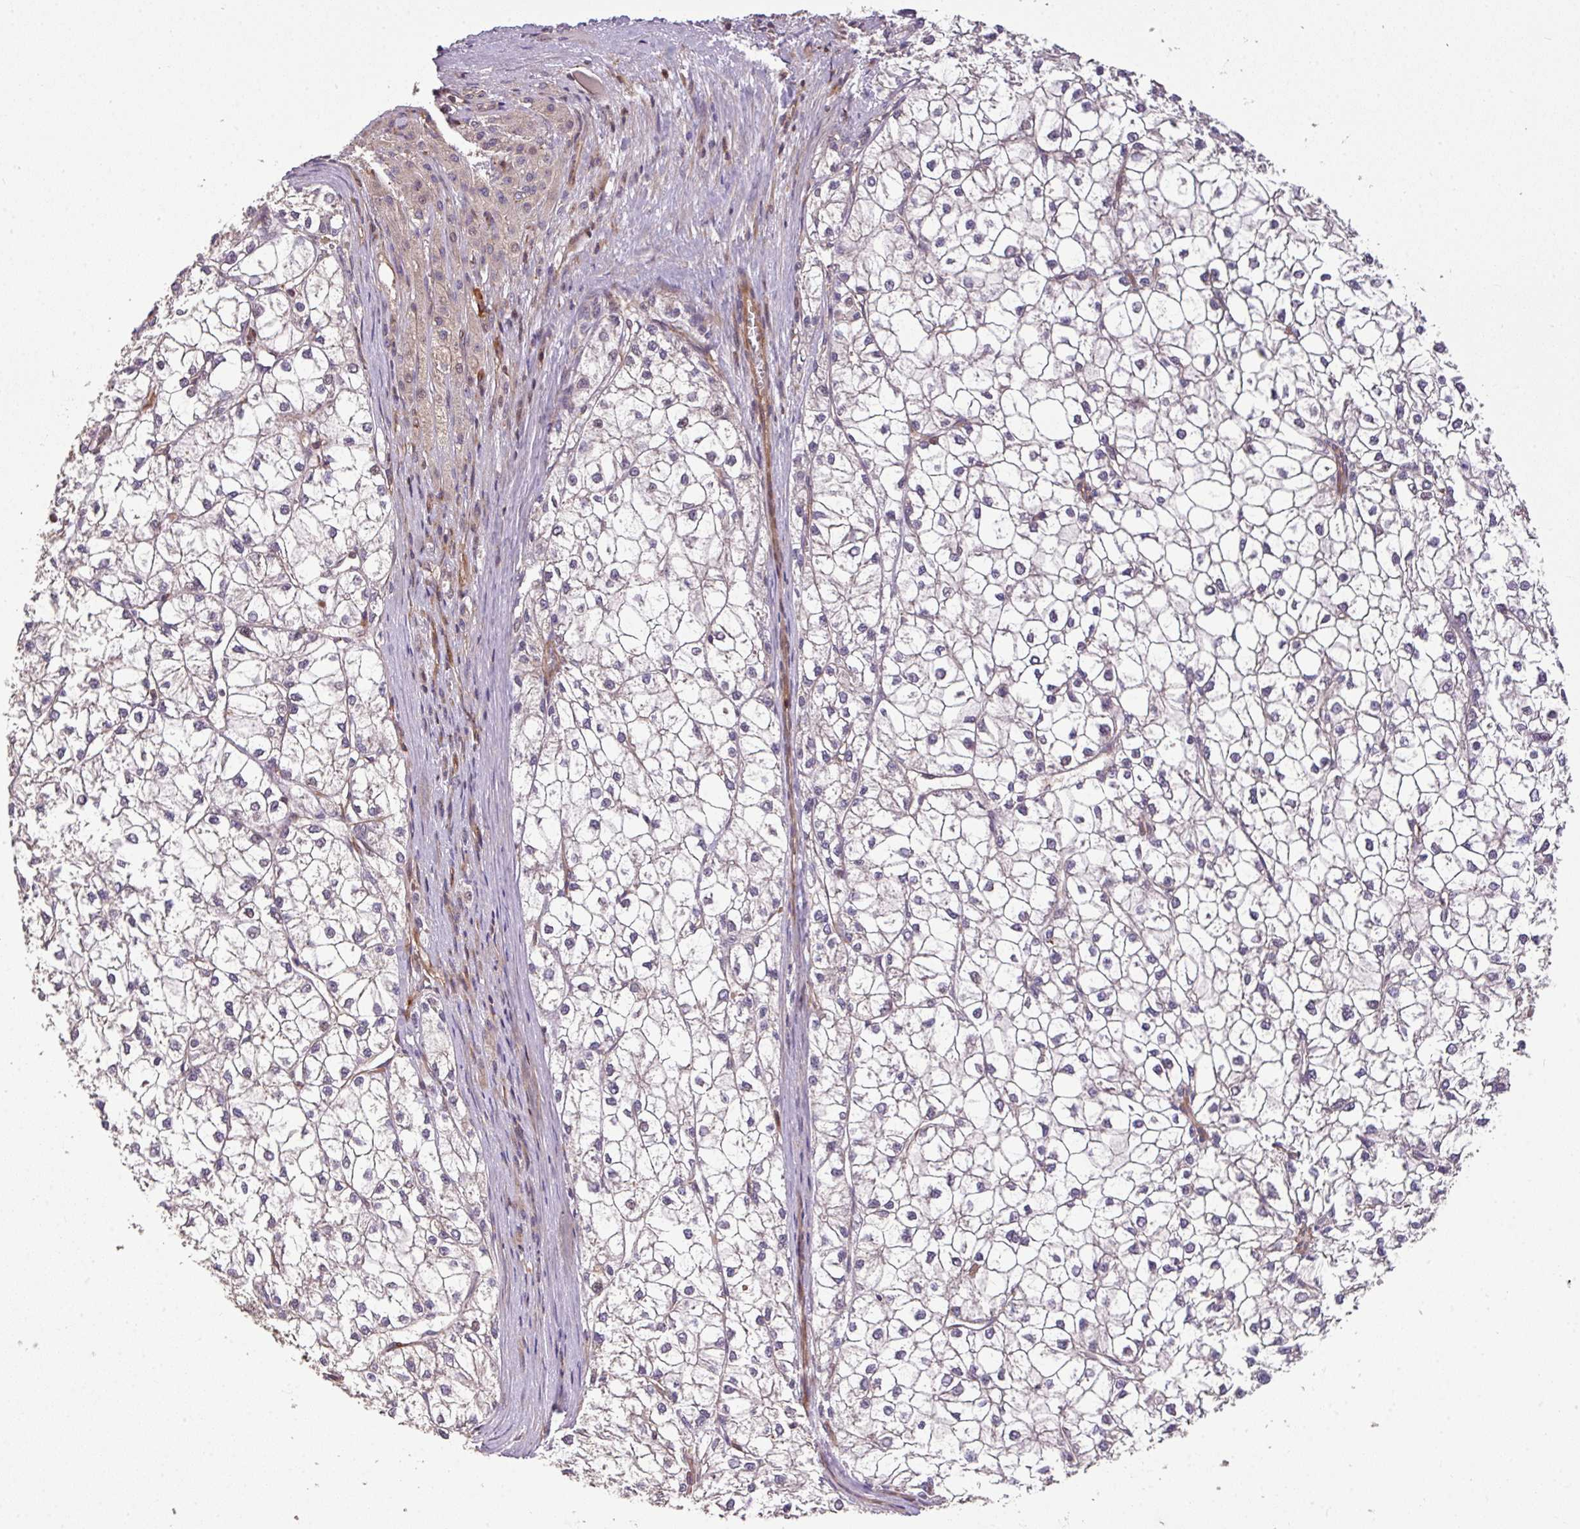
{"staining": {"intensity": "negative", "quantity": "none", "location": "none"}, "tissue": "liver cancer", "cell_type": "Tumor cells", "image_type": "cancer", "snomed": [{"axis": "morphology", "description": "Carcinoma, Hepatocellular, NOS"}, {"axis": "topography", "description": "Liver"}], "caption": "An image of liver cancer (hepatocellular carcinoma) stained for a protein exhibits no brown staining in tumor cells. The staining was performed using DAB to visualize the protein expression in brown, while the nuclei were stained in blue with hematoxylin (Magnification: 20x).", "gene": "CASS4", "patient": {"sex": "female", "age": 43}}